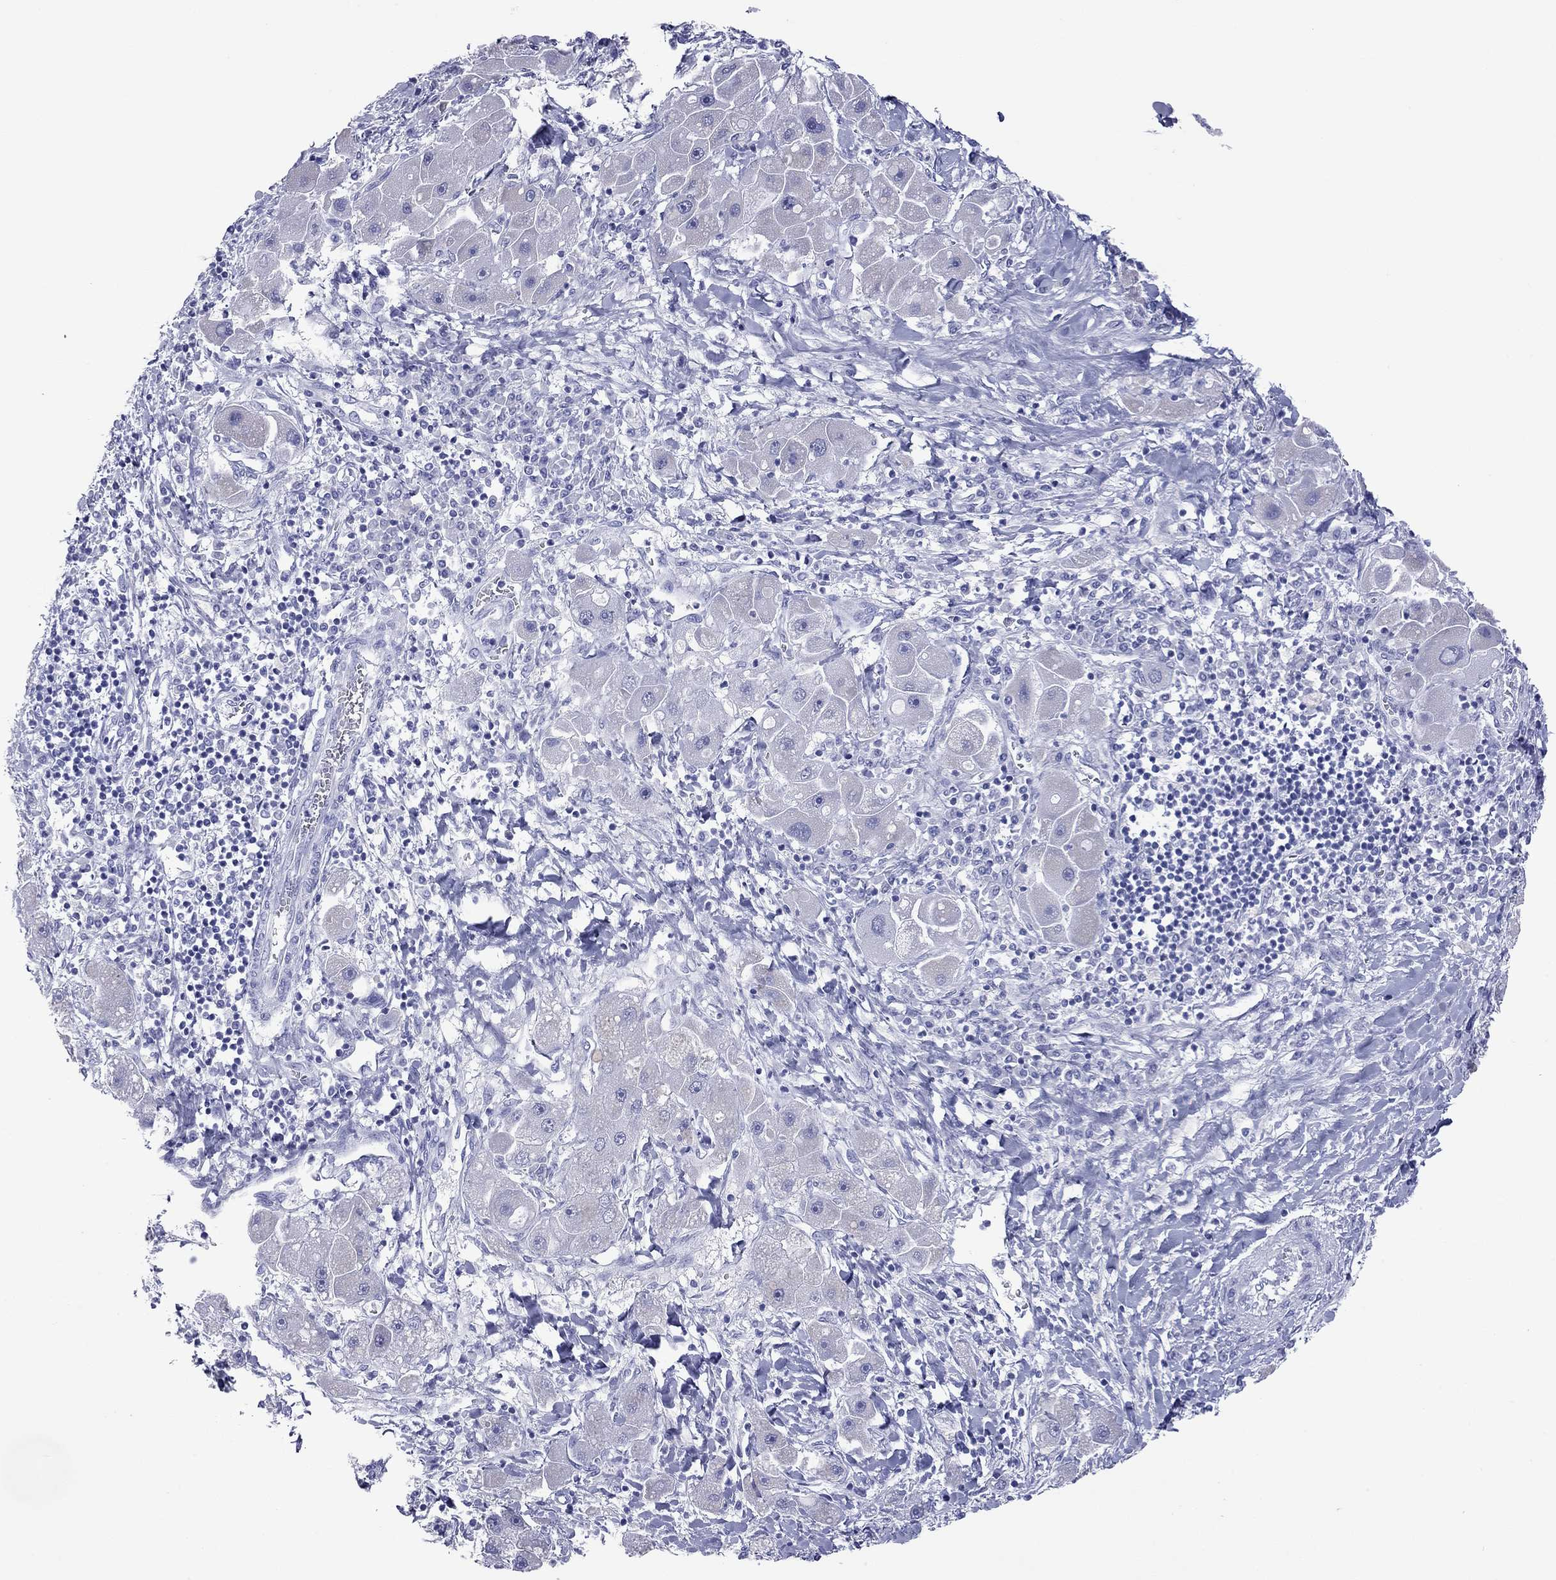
{"staining": {"intensity": "negative", "quantity": "none", "location": "none"}, "tissue": "liver cancer", "cell_type": "Tumor cells", "image_type": "cancer", "snomed": [{"axis": "morphology", "description": "Carcinoma, Hepatocellular, NOS"}, {"axis": "topography", "description": "Liver"}], "caption": "DAB (3,3'-diaminobenzidine) immunohistochemical staining of liver hepatocellular carcinoma exhibits no significant expression in tumor cells.", "gene": "VSIG10", "patient": {"sex": "male", "age": 24}}